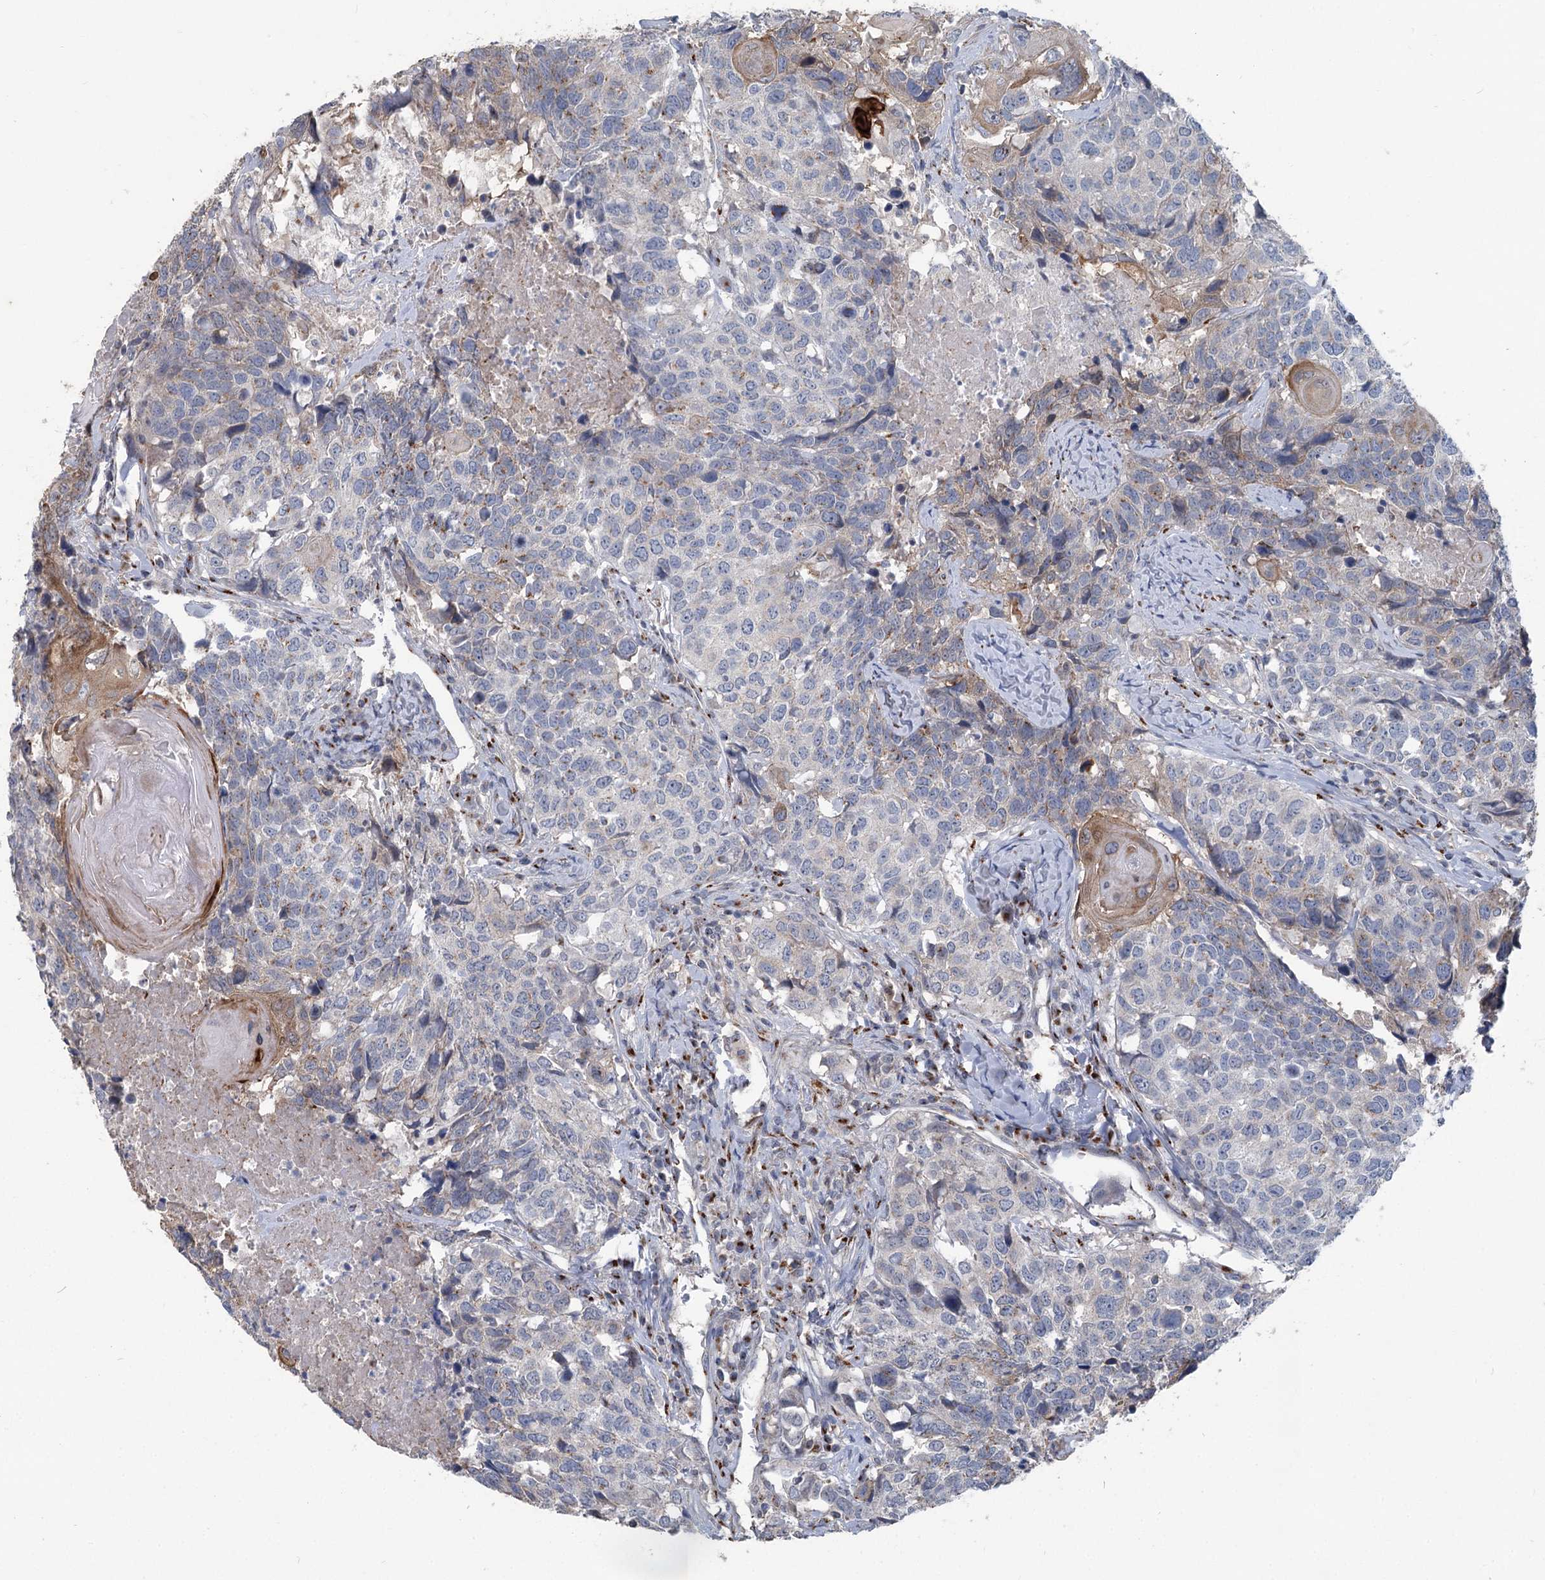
{"staining": {"intensity": "weak", "quantity": "<25%", "location": "cytoplasmic/membranous"}, "tissue": "head and neck cancer", "cell_type": "Tumor cells", "image_type": "cancer", "snomed": [{"axis": "morphology", "description": "Squamous cell carcinoma, NOS"}, {"axis": "topography", "description": "Head-Neck"}], "caption": "Squamous cell carcinoma (head and neck) was stained to show a protein in brown. There is no significant staining in tumor cells. (DAB immunohistochemistry with hematoxylin counter stain).", "gene": "ITIH5", "patient": {"sex": "male", "age": 66}}